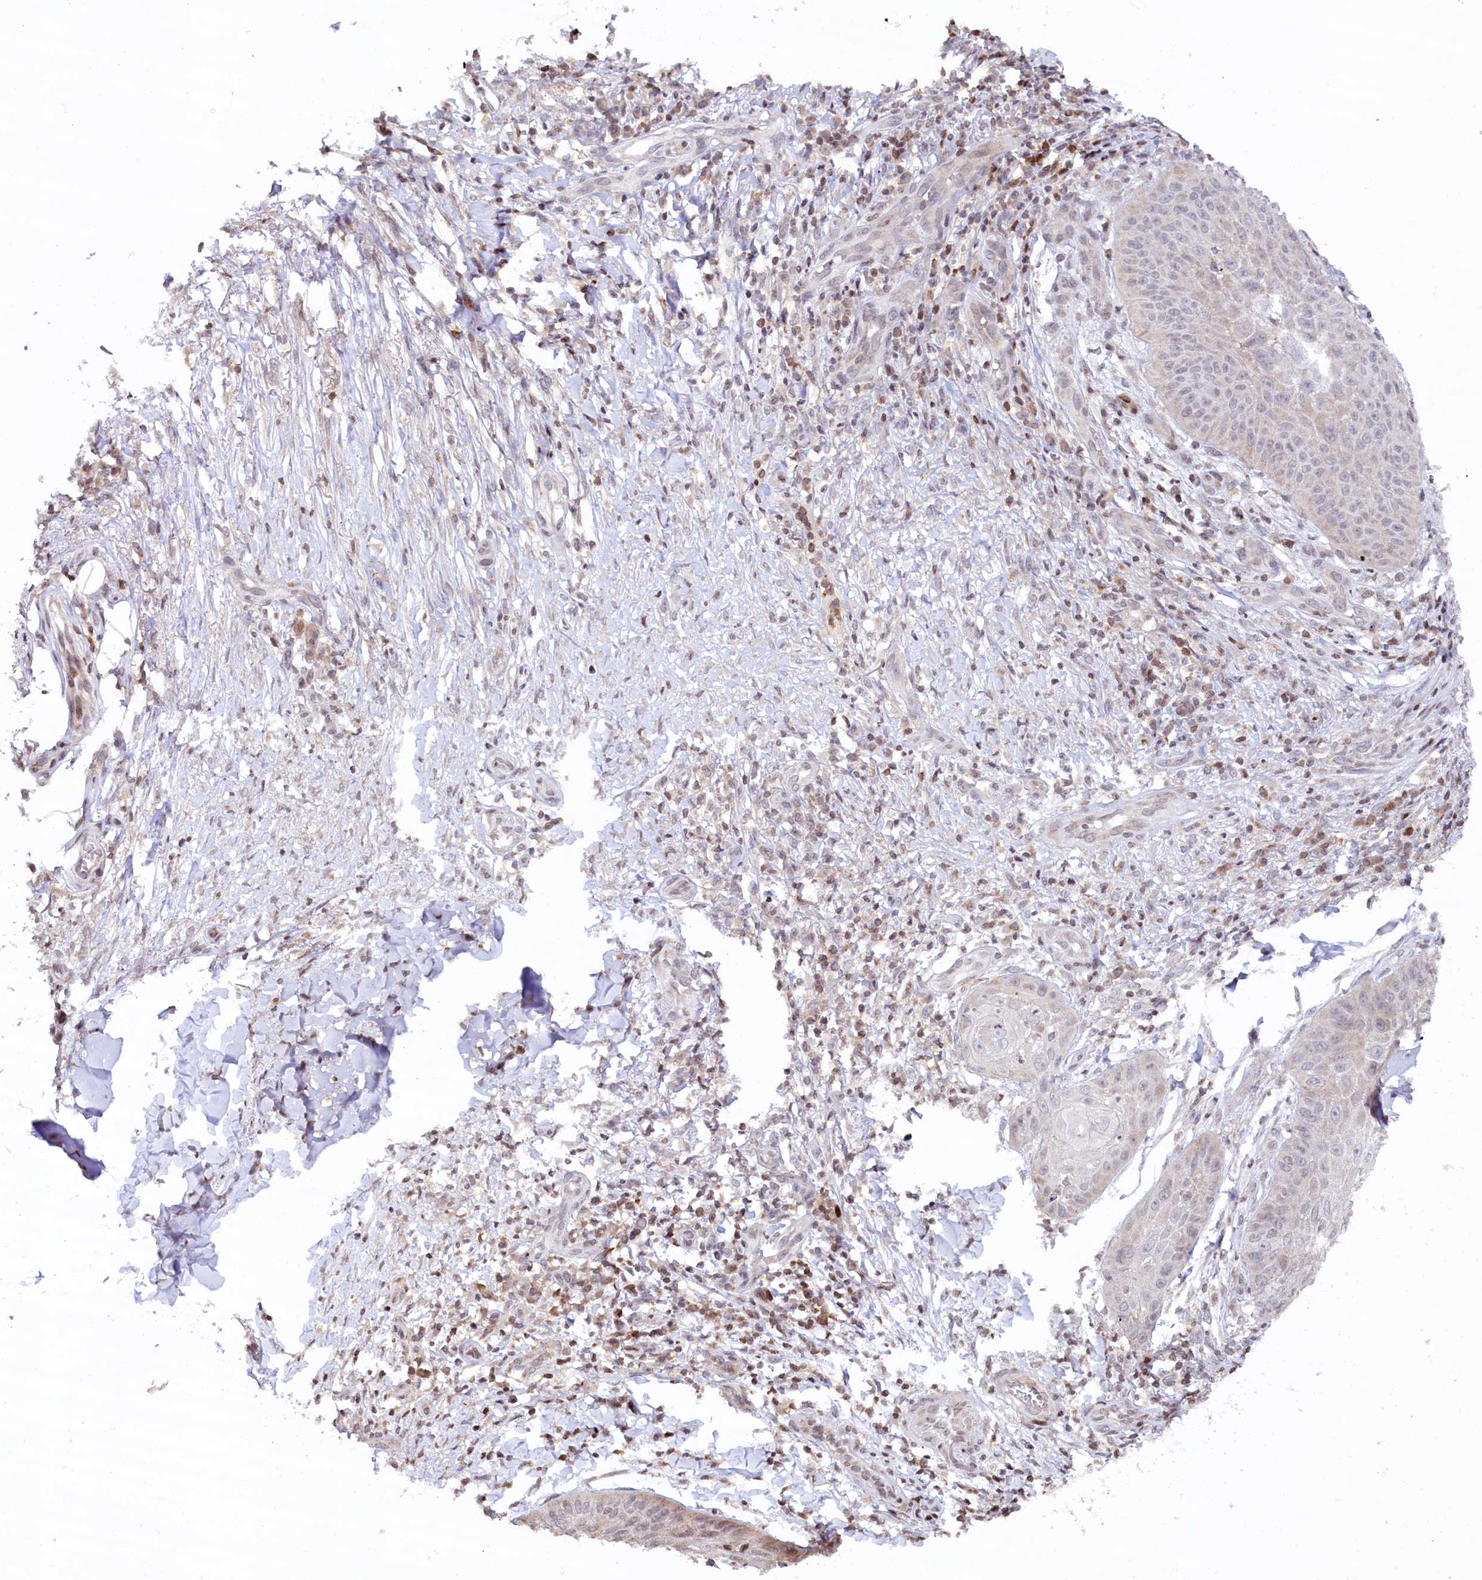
{"staining": {"intensity": "negative", "quantity": "none", "location": "none"}, "tissue": "skin cancer", "cell_type": "Tumor cells", "image_type": "cancer", "snomed": [{"axis": "morphology", "description": "Squamous cell carcinoma, NOS"}, {"axis": "topography", "description": "Skin"}], "caption": "This is an IHC photomicrograph of human skin cancer. There is no staining in tumor cells.", "gene": "FYB1", "patient": {"sex": "male", "age": 70}}